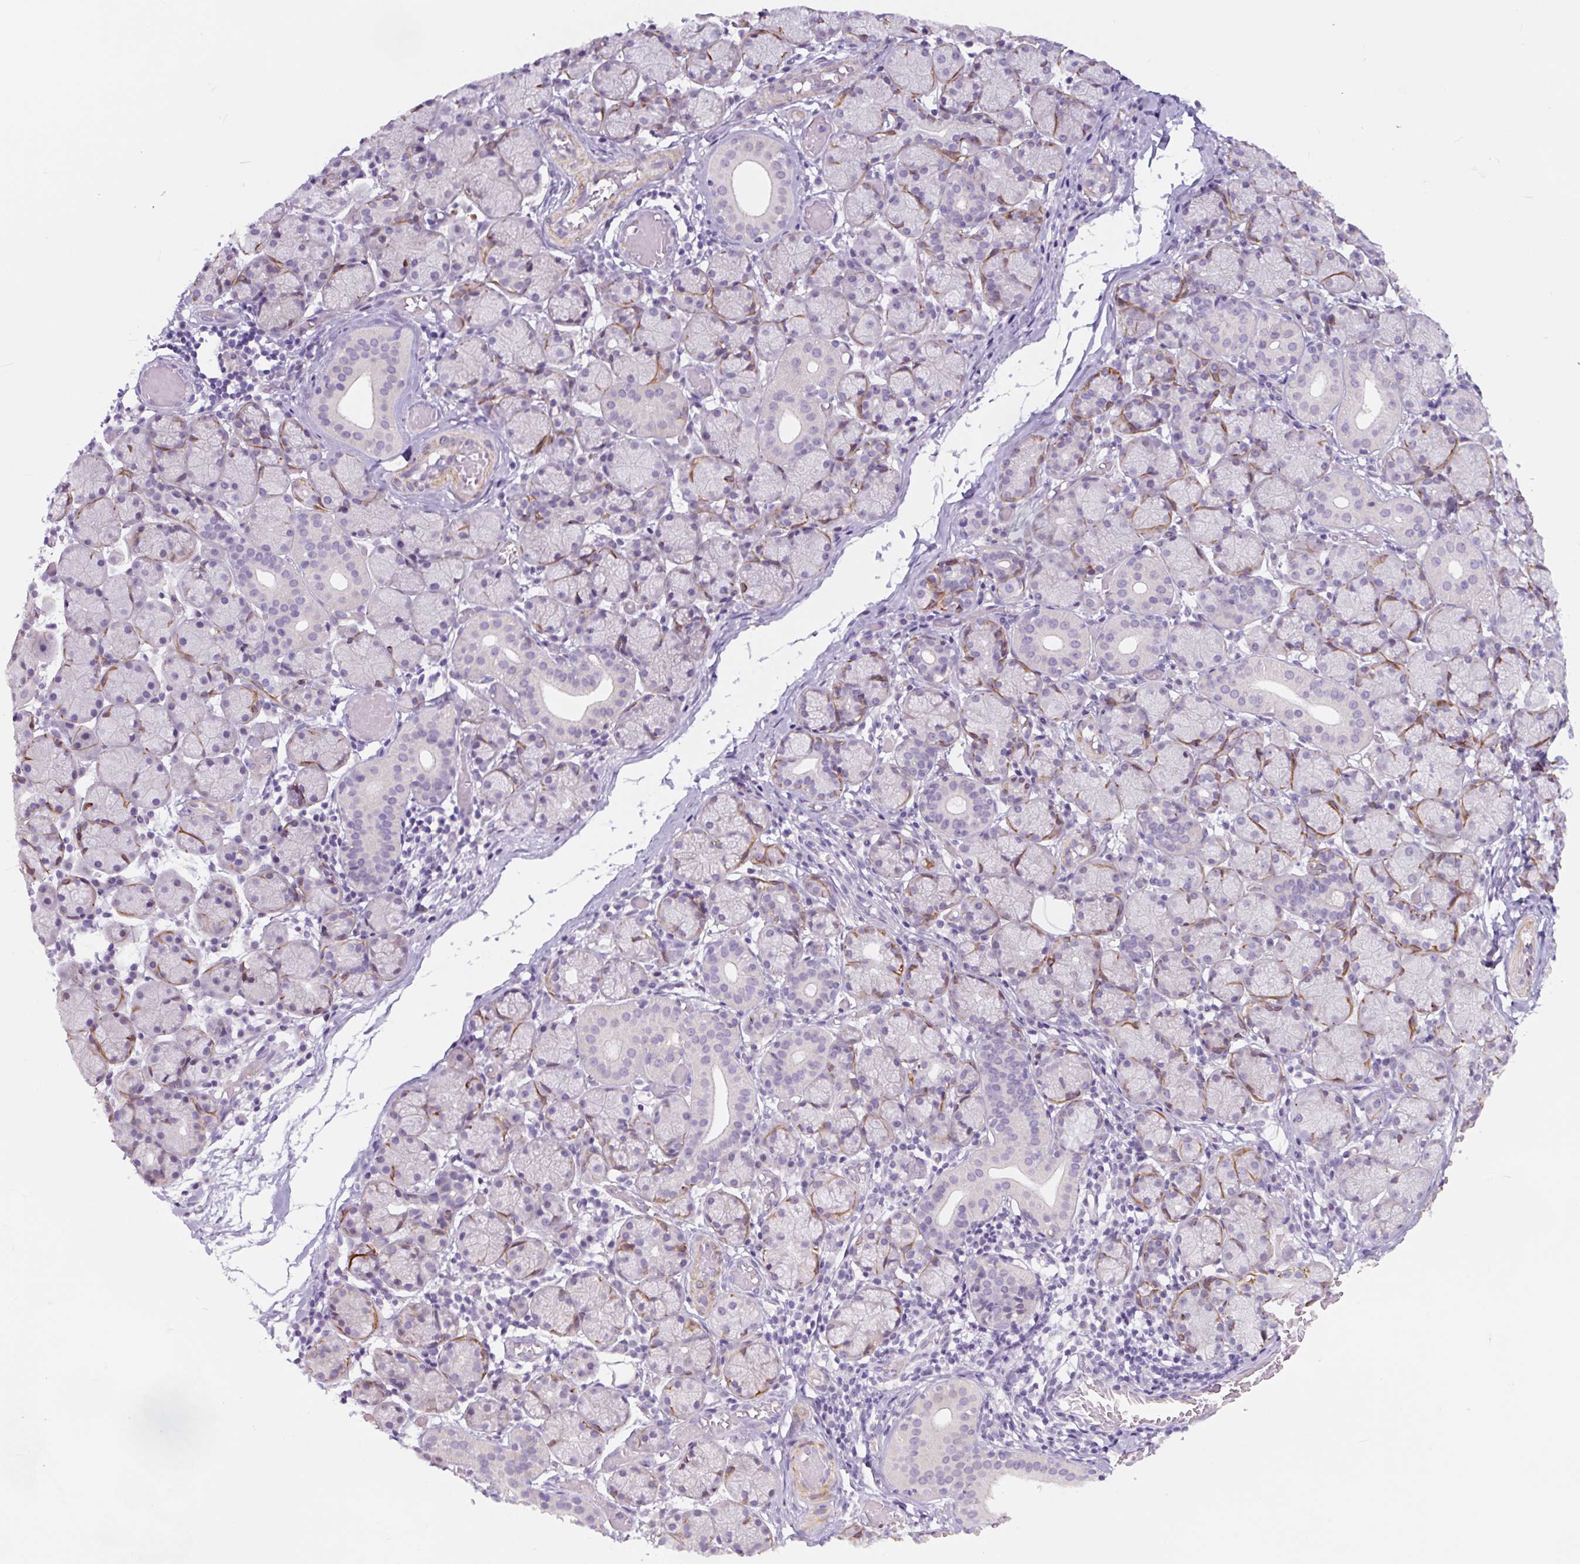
{"staining": {"intensity": "negative", "quantity": "none", "location": "none"}, "tissue": "salivary gland", "cell_type": "Glandular cells", "image_type": "normal", "snomed": [{"axis": "morphology", "description": "Normal tissue, NOS"}, {"axis": "topography", "description": "Salivary gland"}], "caption": "The IHC image has no significant expression in glandular cells of salivary gland.", "gene": "CCL25", "patient": {"sex": "female", "age": 24}}